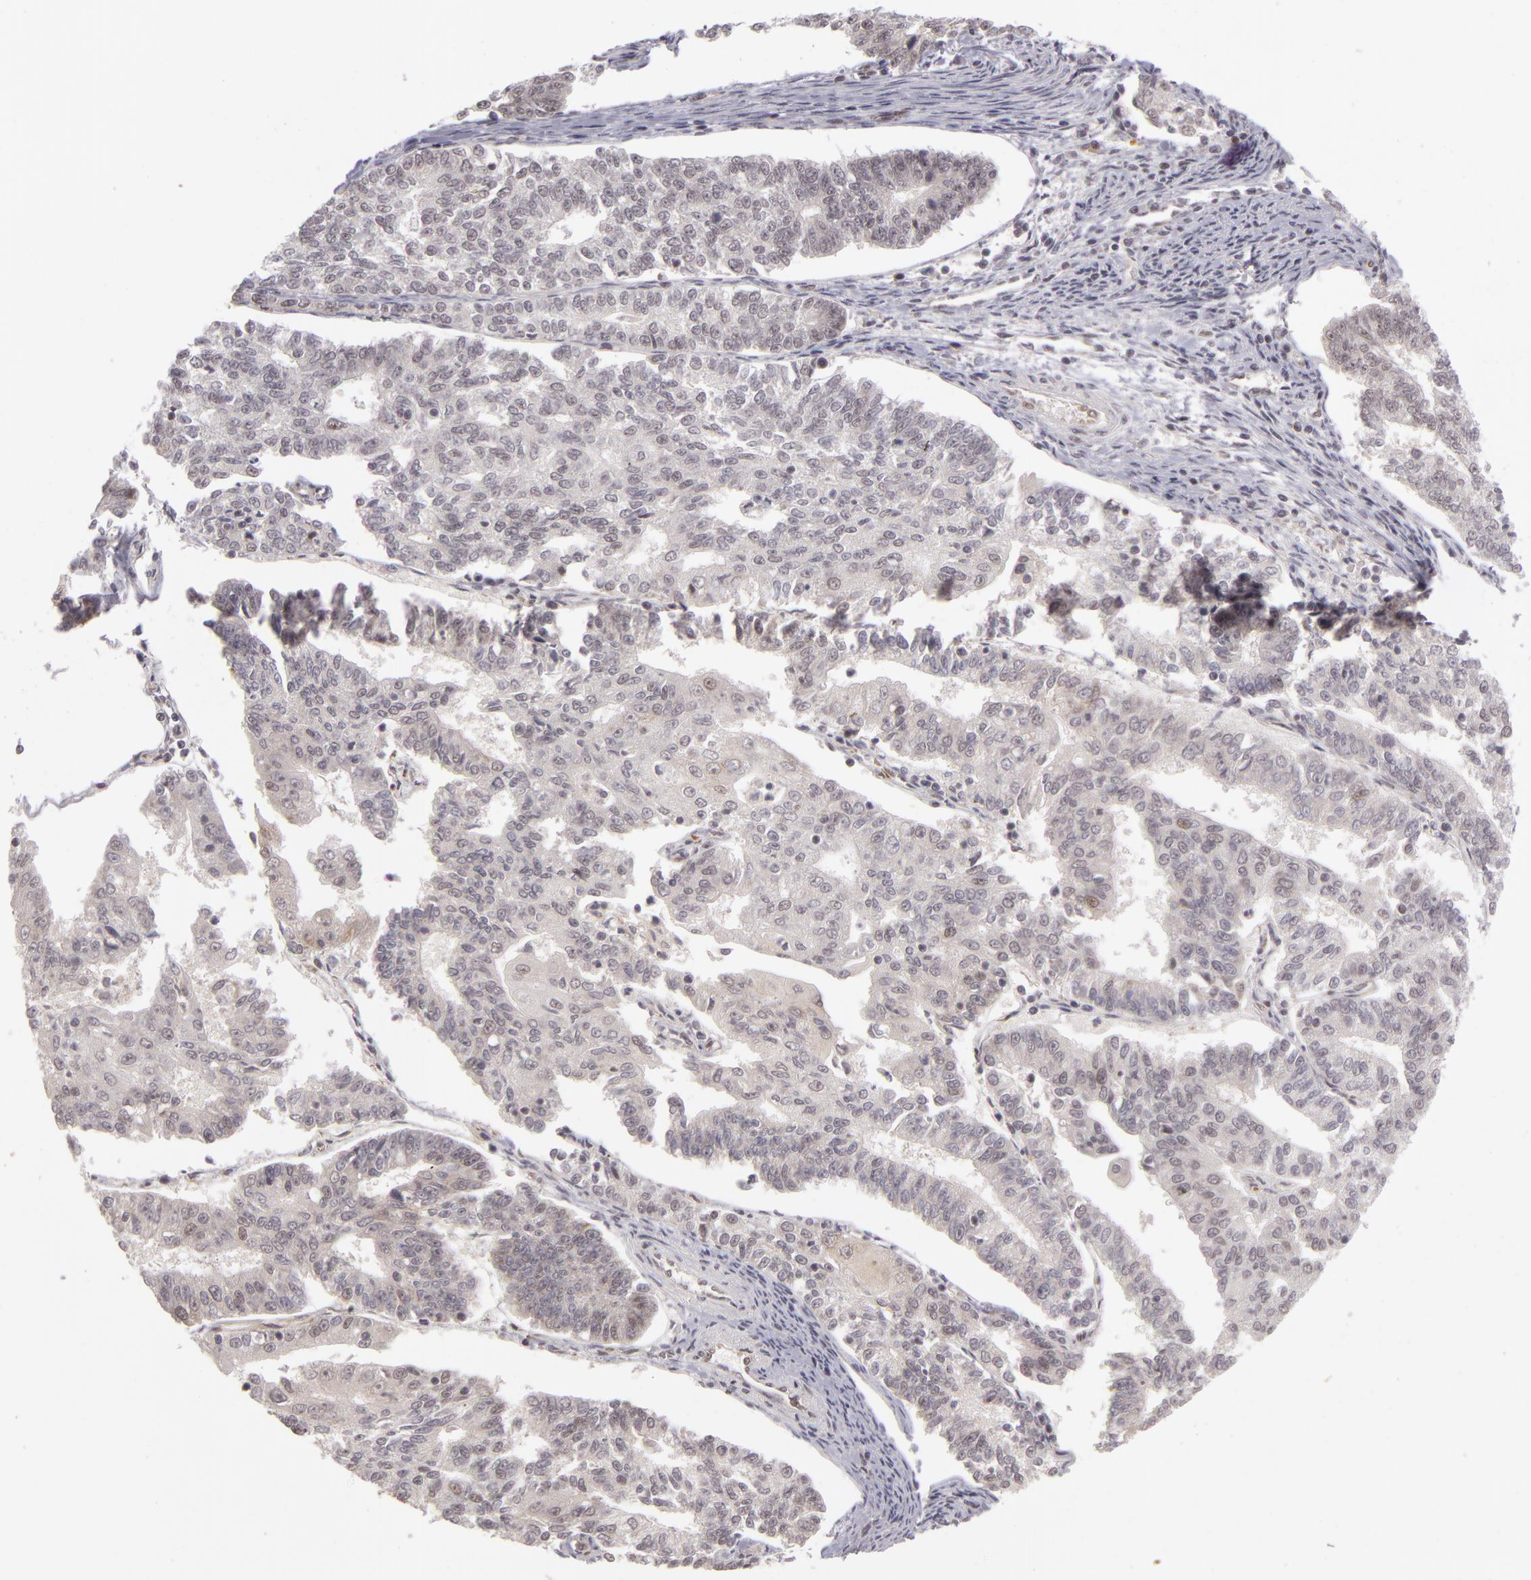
{"staining": {"intensity": "negative", "quantity": "none", "location": "none"}, "tissue": "endometrial cancer", "cell_type": "Tumor cells", "image_type": "cancer", "snomed": [{"axis": "morphology", "description": "Adenocarcinoma, NOS"}, {"axis": "topography", "description": "Endometrium"}], "caption": "This is an IHC image of human endometrial cancer (adenocarcinoma). There is no expression in tumor cells.", "gene": "ZNF133", "patient": {"sex": "female", "age": 56}}